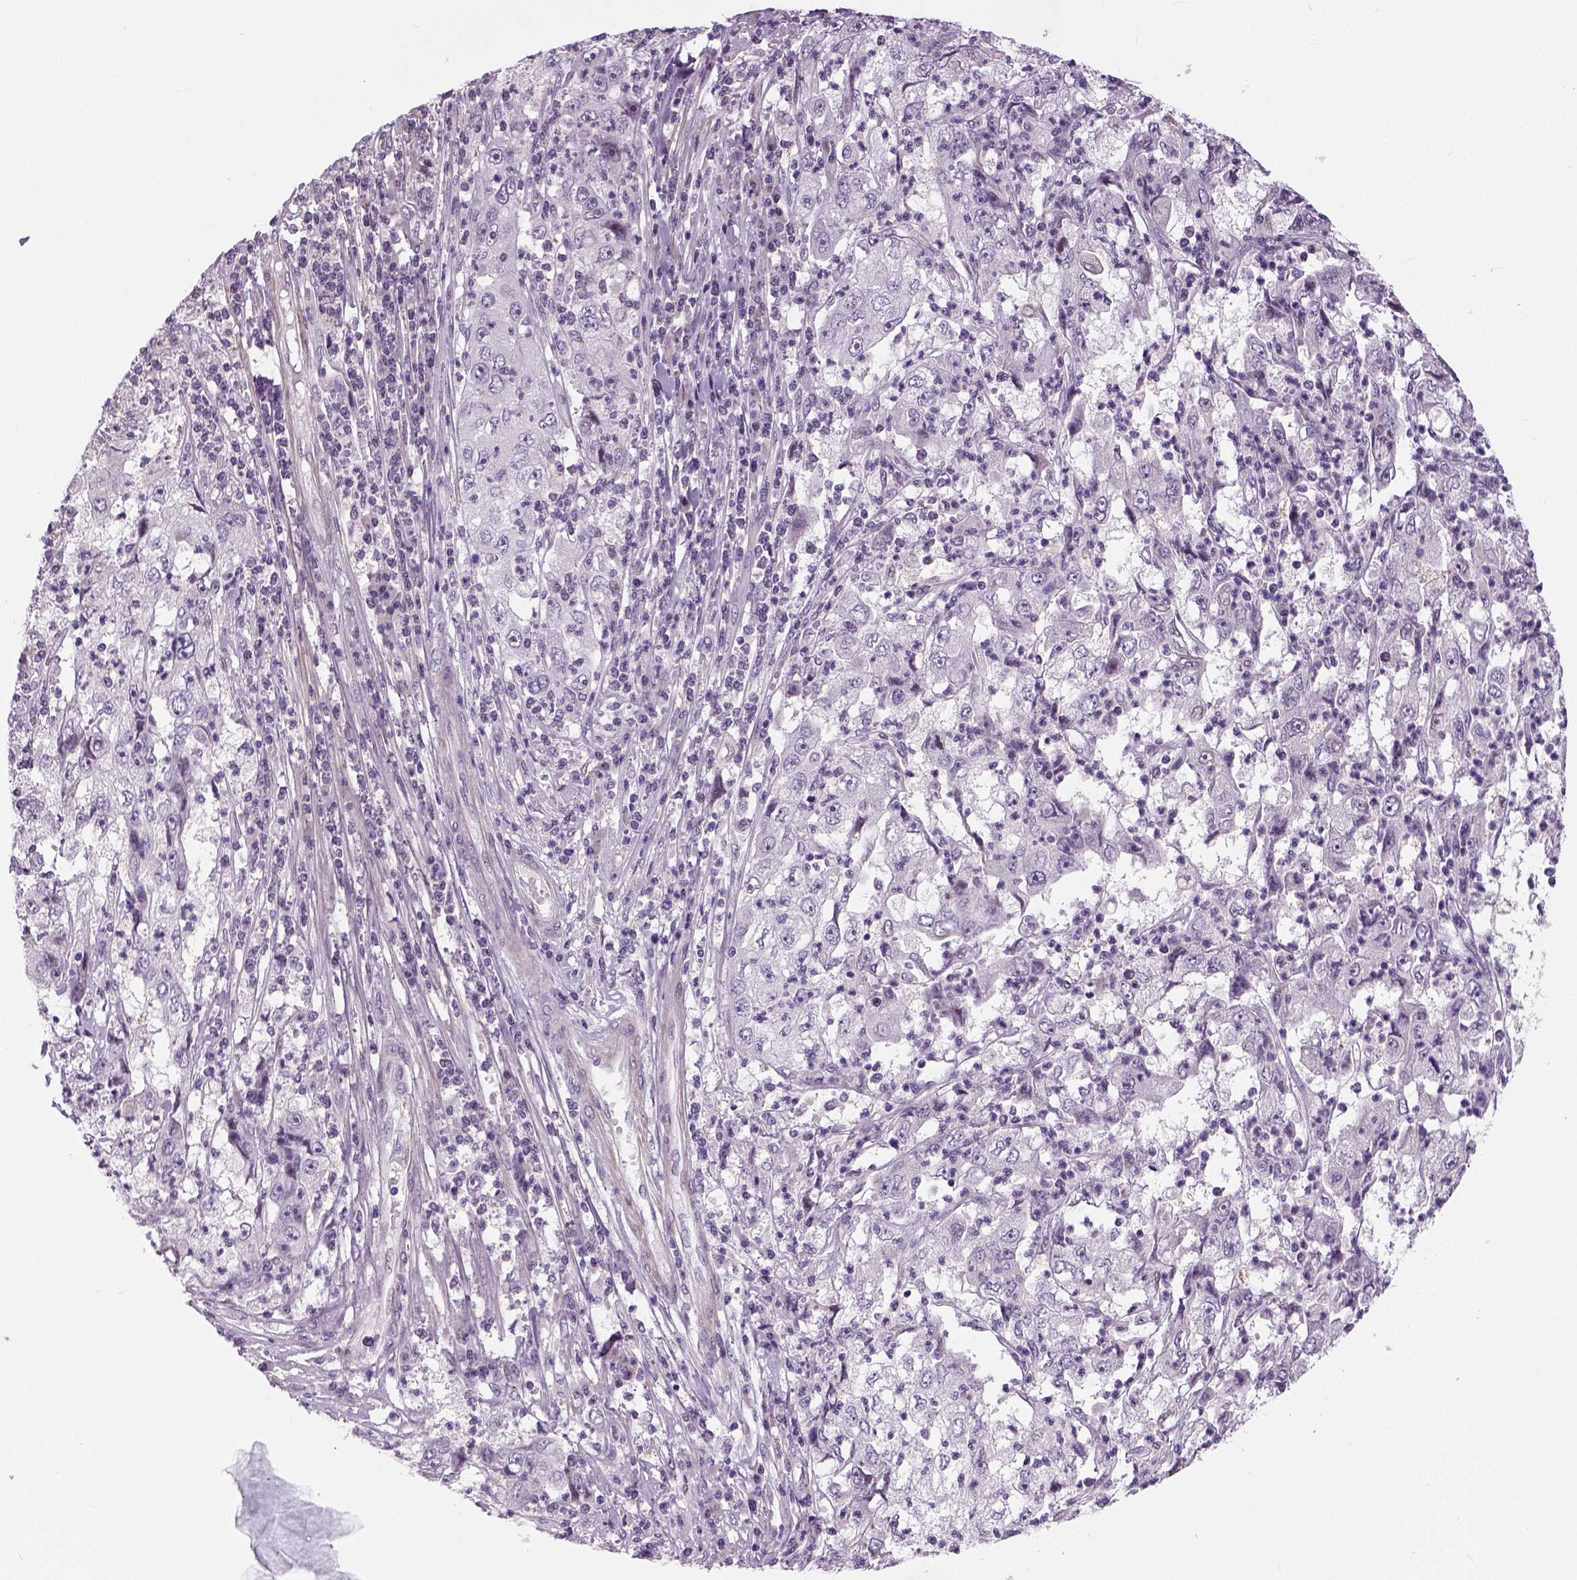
{"staining": {"intensity": "negative", "quantity": "none", "location": "none"}, "tissue": "cervical cancer", "cell_type": "Tumor cells", "image_type": "cancer", "snomed": [{"axis": "morphology", "description": "Squamous cell carcinoma, NOS"}, {"axis": "topography", "description": "Cervix"}], "caption": "The image displays no staining of tumor cells in cervical cancer (squamous cell carcinoma).", "gene": "NECAB1", "patient": {"sex": "female", "age": 36}}